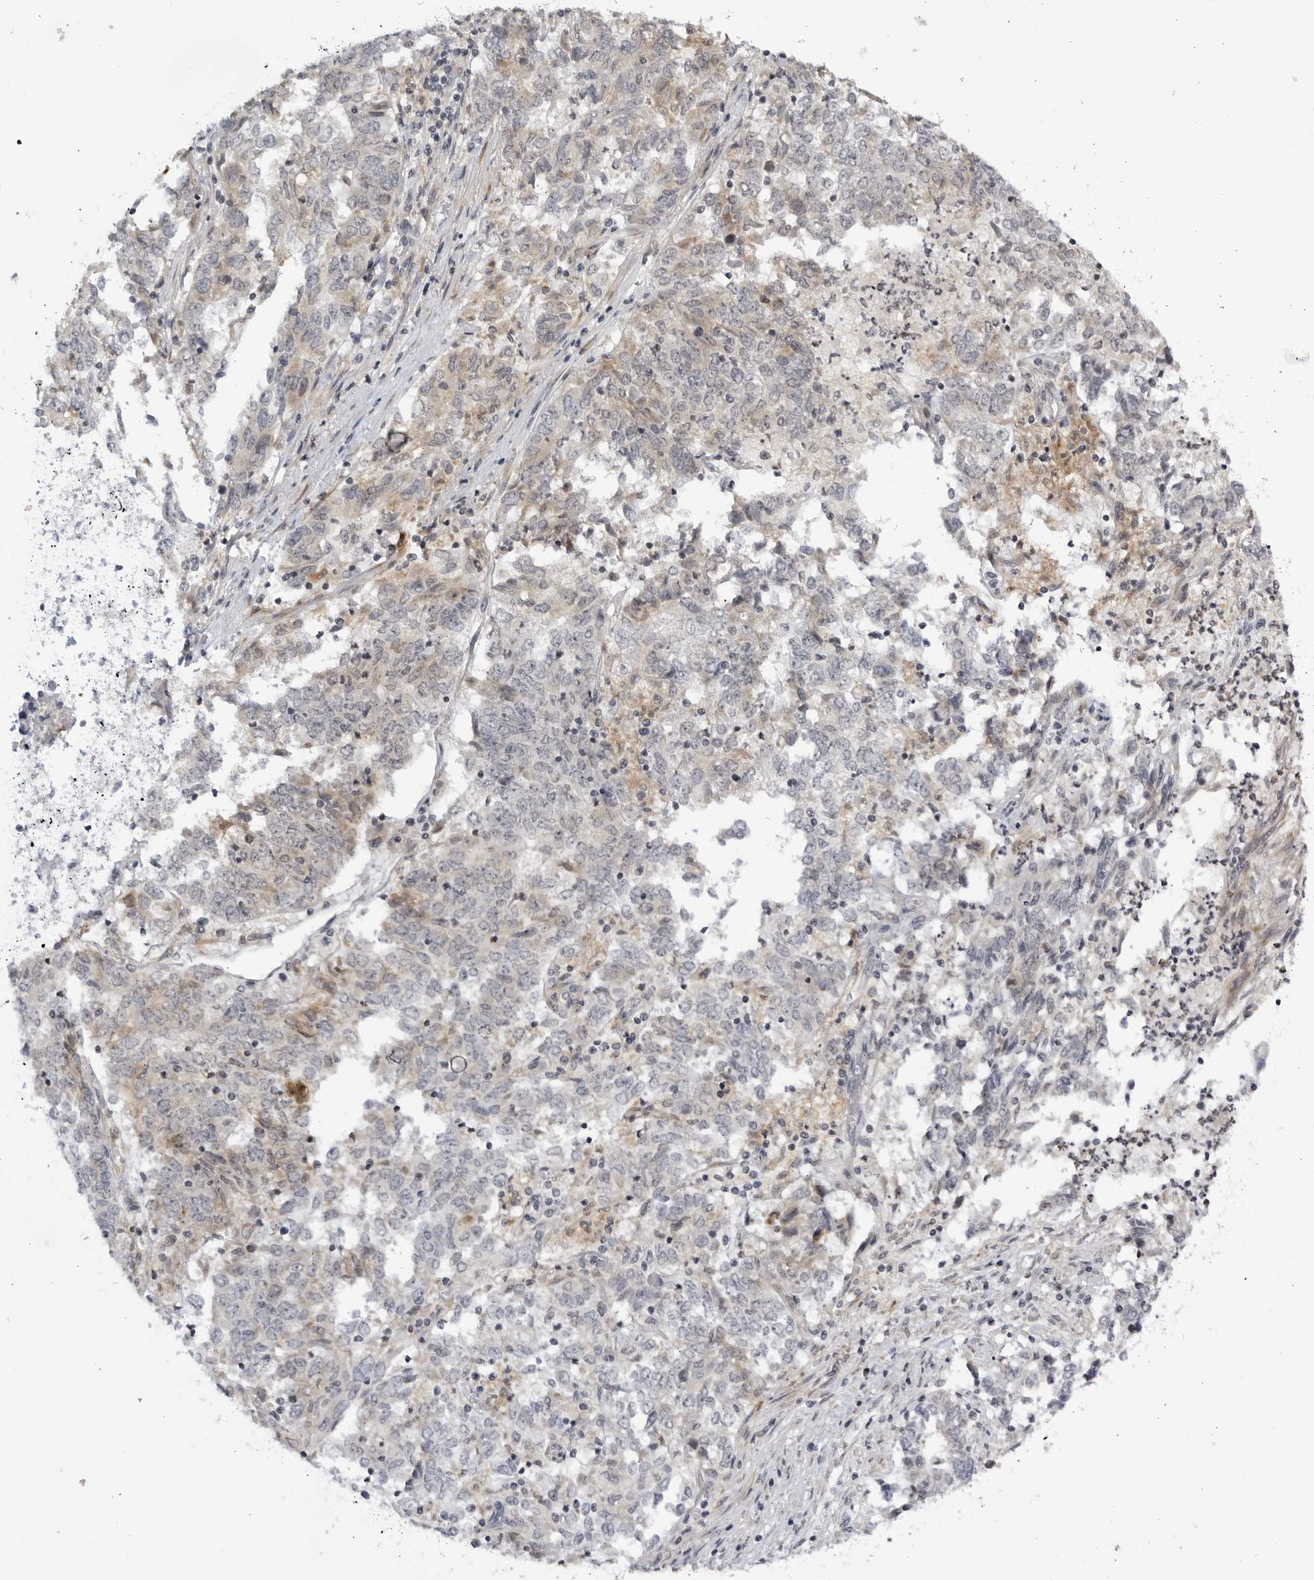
{"staining": {"intensity": "weak", "quantity": "<25%", "location": "cytoplasmic/membranous"}, "tissue": "endometrial cancer", "cell_type": "Tumor cells", "image_type": "cancer", "snomed": [{"axis": "morphology", "description": "Adenocarcinoma, NOS"}, {"axis": "topography", "description": "Endometrium"}], "caption": "Adenocarcinoma (endometrial) was stained to show a protein in brown. There is no significant expression in tumor cells.", "gene": "CNBD1", "patient": {"sex": "female", "age": 80}}